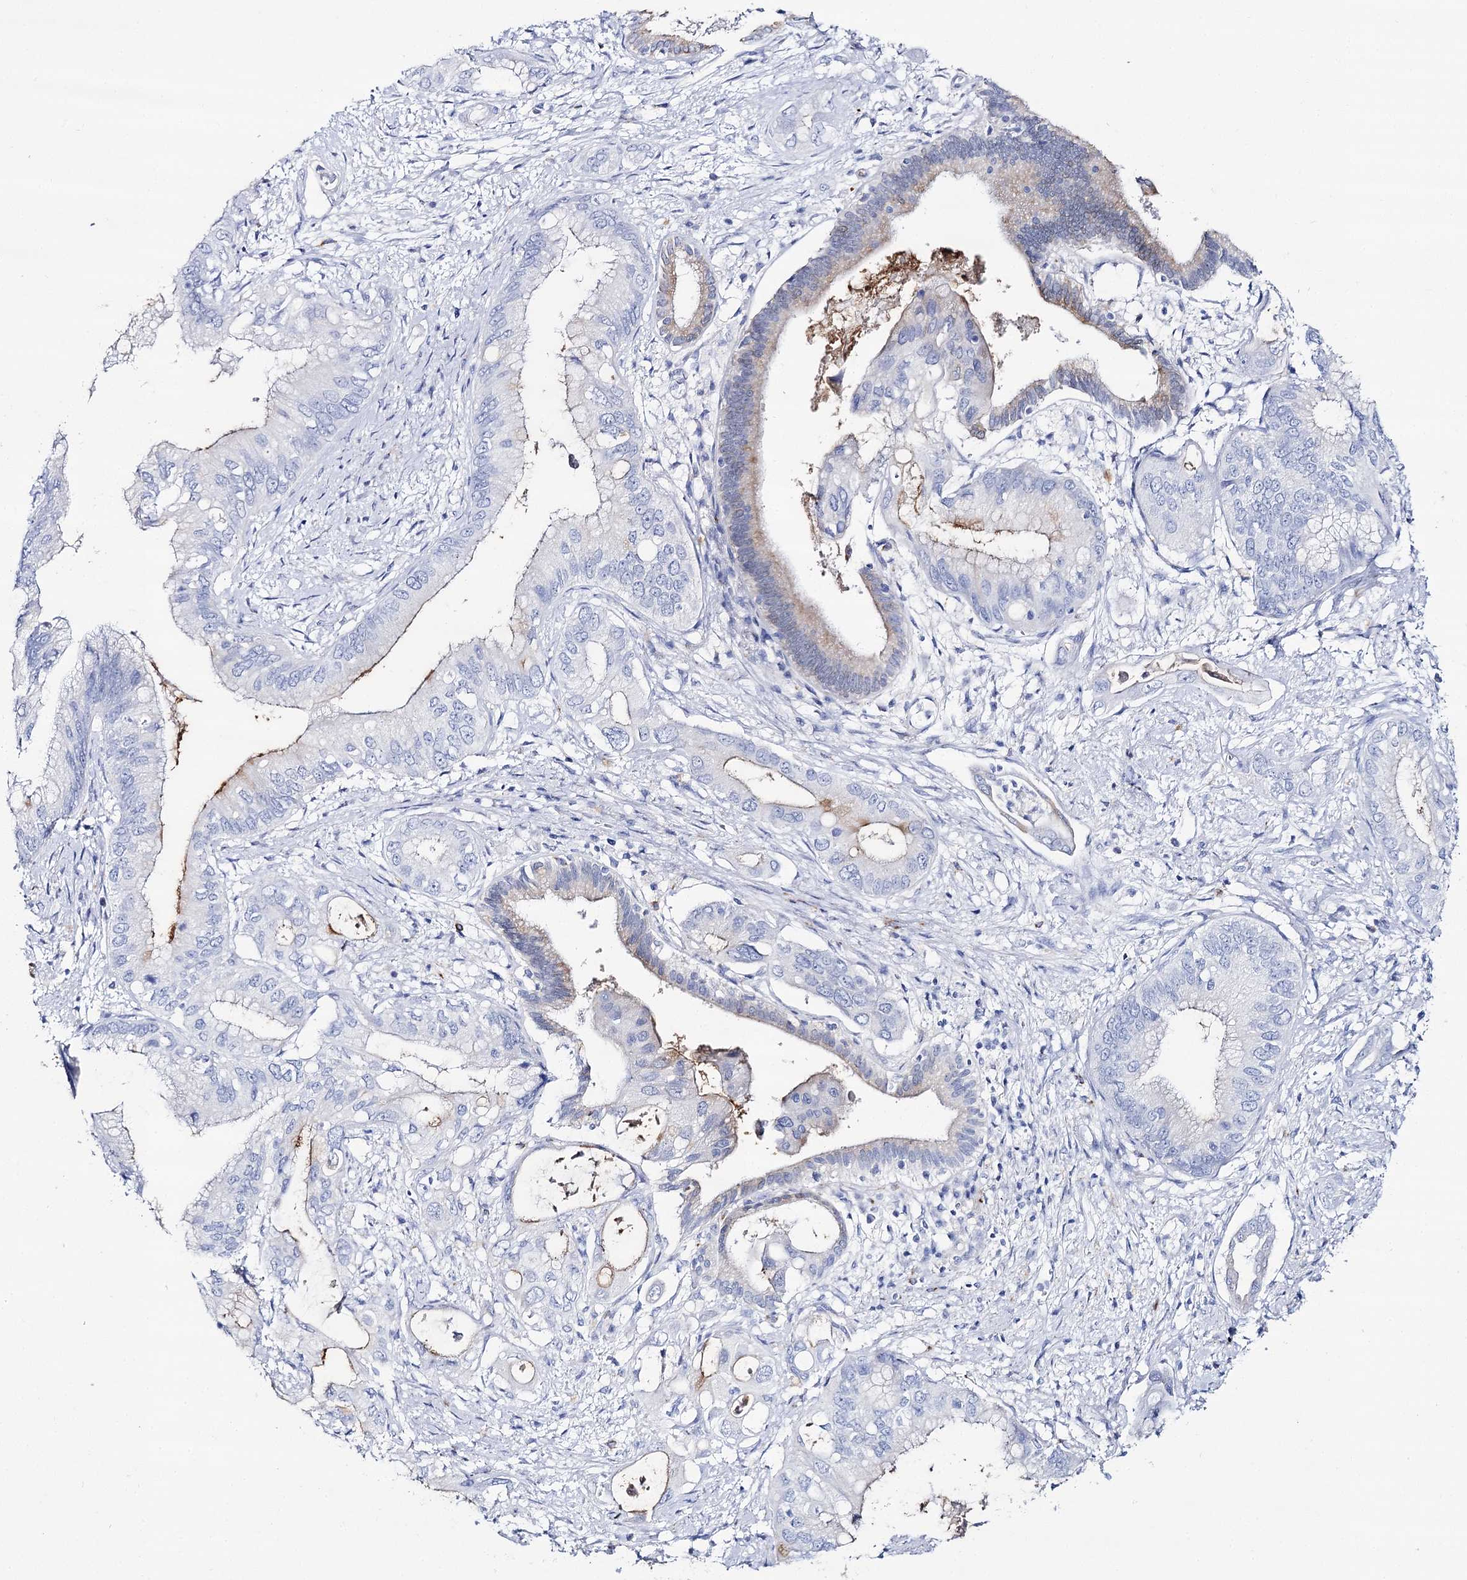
{"staining": {"intensity": "negative", "quantity": "none", "location": "none"}, "tissue": "pancreatic cancer", "cell_type": "Tumor cells", "image_type": "cancer", "snomed": [{"axis": "morphology", "description": "Inflammation, NOS"}, {"axis": "morphology", "description": "Adenocarcinoma, NOS"}, {"axis": "topography", "description": "Pancreas"}], "caption": "A photomicrograph of pancreatic cancer stained for a protein reveals no brown staining in tumor cells. (IHC, brightfield microscopy, high magnification).", "gene": "SLC3A1", "patient": {"sex": "female", "age": 56}}